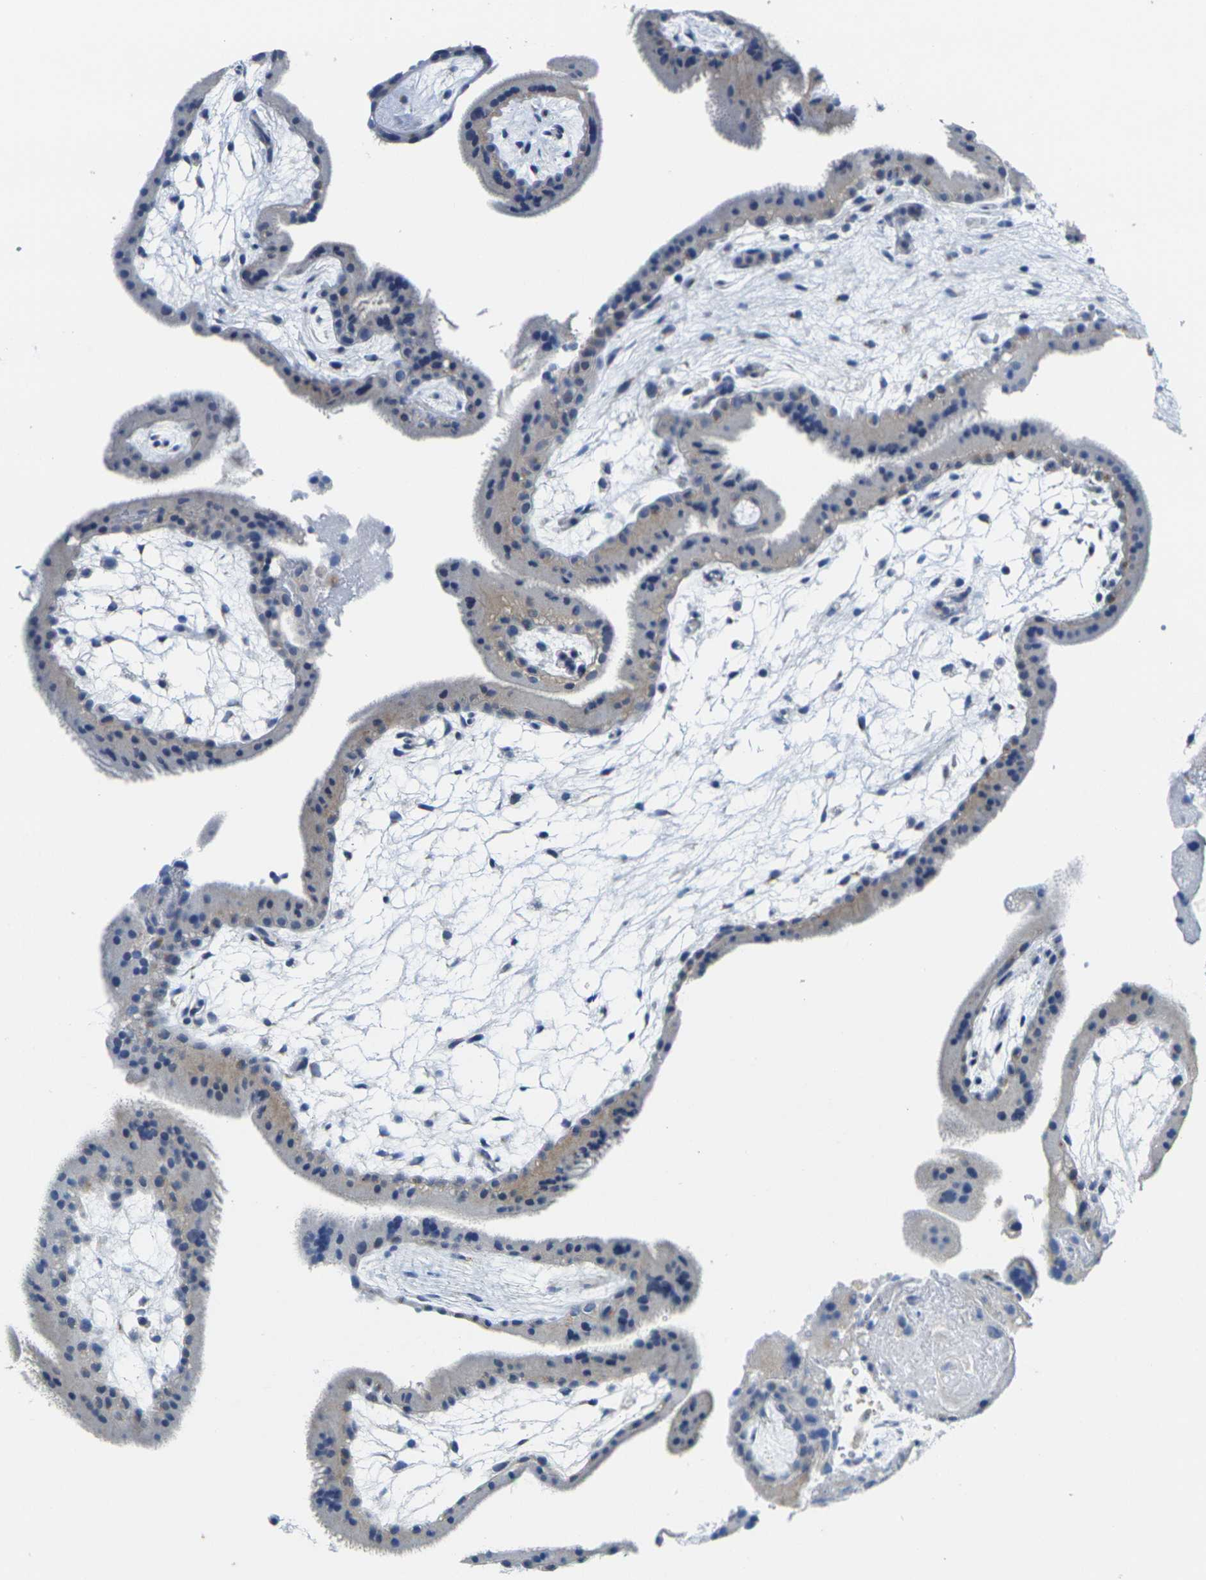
{"staining": {"intensity": "moderate", "quantity": "<25%", "location": "cytoplasmic/membranous"}, "tissue": "placenta", "cell_type": "Trophoblastic cells", "image_type": "normal", "snomed": [{"axis": "morphology", "description": "Normal tissue, NOS"}, {"axis": "topography", "description": "Placenta"}], "caption": "Unremarkable placenta was stained to show a protein in brown. There is low levels of moderate cytoplasmic/membranous expression in about <25% of trophoblastic cells. The protein of interest is stained brown, and the nuclei are stained in blue (DAB IHC with brightfield microscopy, high magnification).", "gene": "CRK", "patient": {"sex": "female", "age": 19}}